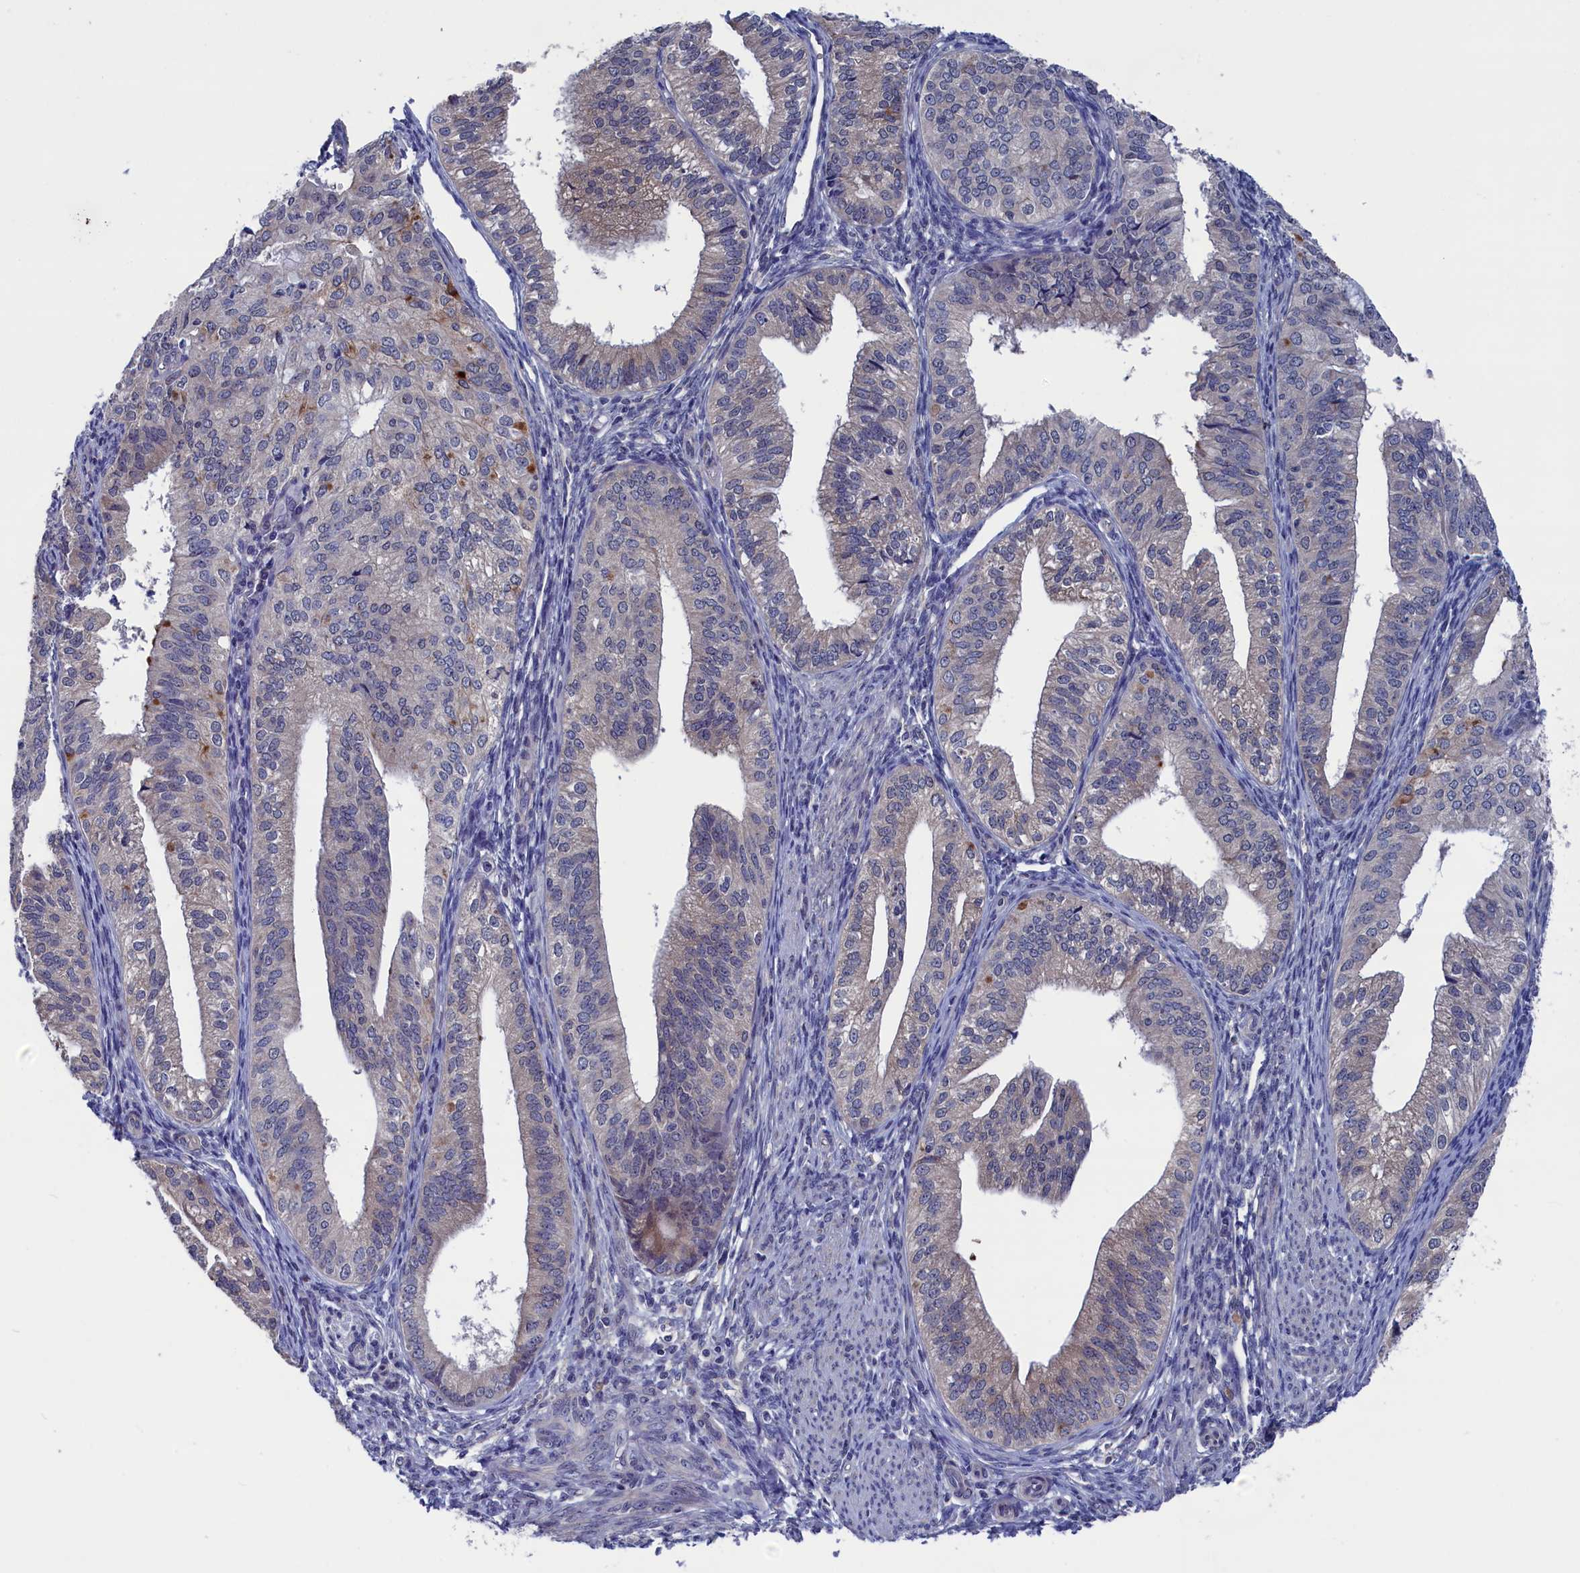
{"staining": {"intensity": "weak", "quantity": "<25%", "location": "cytoplasmic/membranous"}, "tissue": "endometrial cancer", "cell_type": "Tumor cells", "image_type": "cancer", "snomed": [{"axis": "morphology", "description": "Adenocarcinoma, NOS"}, {"axis": "topography", "description": "Endometrium"}], "caption": "IHC histopathology image of neoplastic tissue: endometrial cancer (adenocarcinoma) stained with DAB demonstrates no significant protein expression in tumor cells. (DAB IHC visualized using brightfield microscopy, high magnification).", "gene": "SPATA13", "patient": {"sex": "female", "age": 50}}